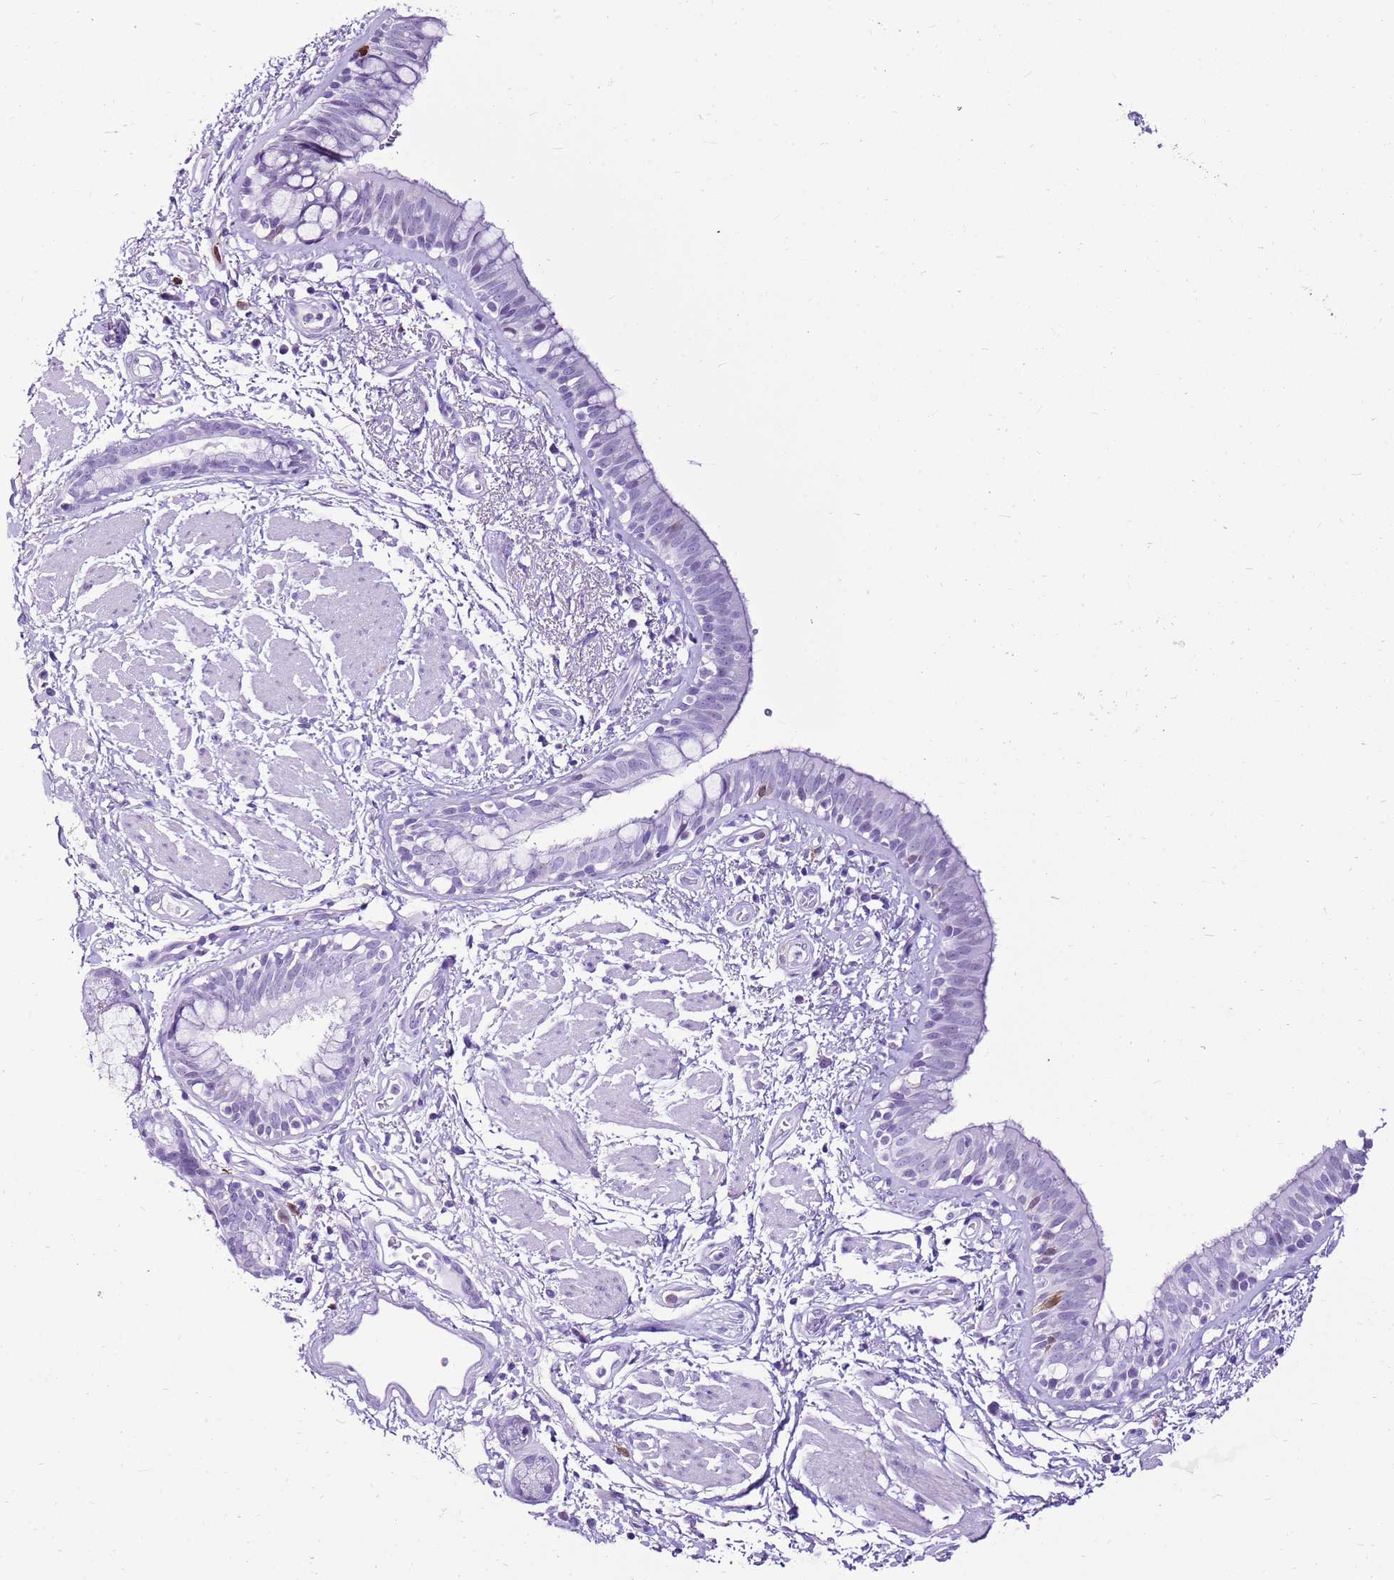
{"staining": {"intensity": "negative", "quantity": "none", "location": "none"}, "tissue": "bronchus", "cell_type": "Respiratory epithelial cells", "image_type": "normal", "snomed": [{"axis": "morphology", "description": "Normal tissue, NOS"}, {"axis": "morphology", "description": "Neoplasm, uncertain whether benign or malignant"}, {"axis": "topography", "description": "Bronchus"}, {"axis": "topography", "description": "Lung"}], "caption": "The image exhibits no significant positivity in respiratory epithelial cells of bronchus.", "gene": "SPC25", "patient": {"sex": "male", "age": 55}}